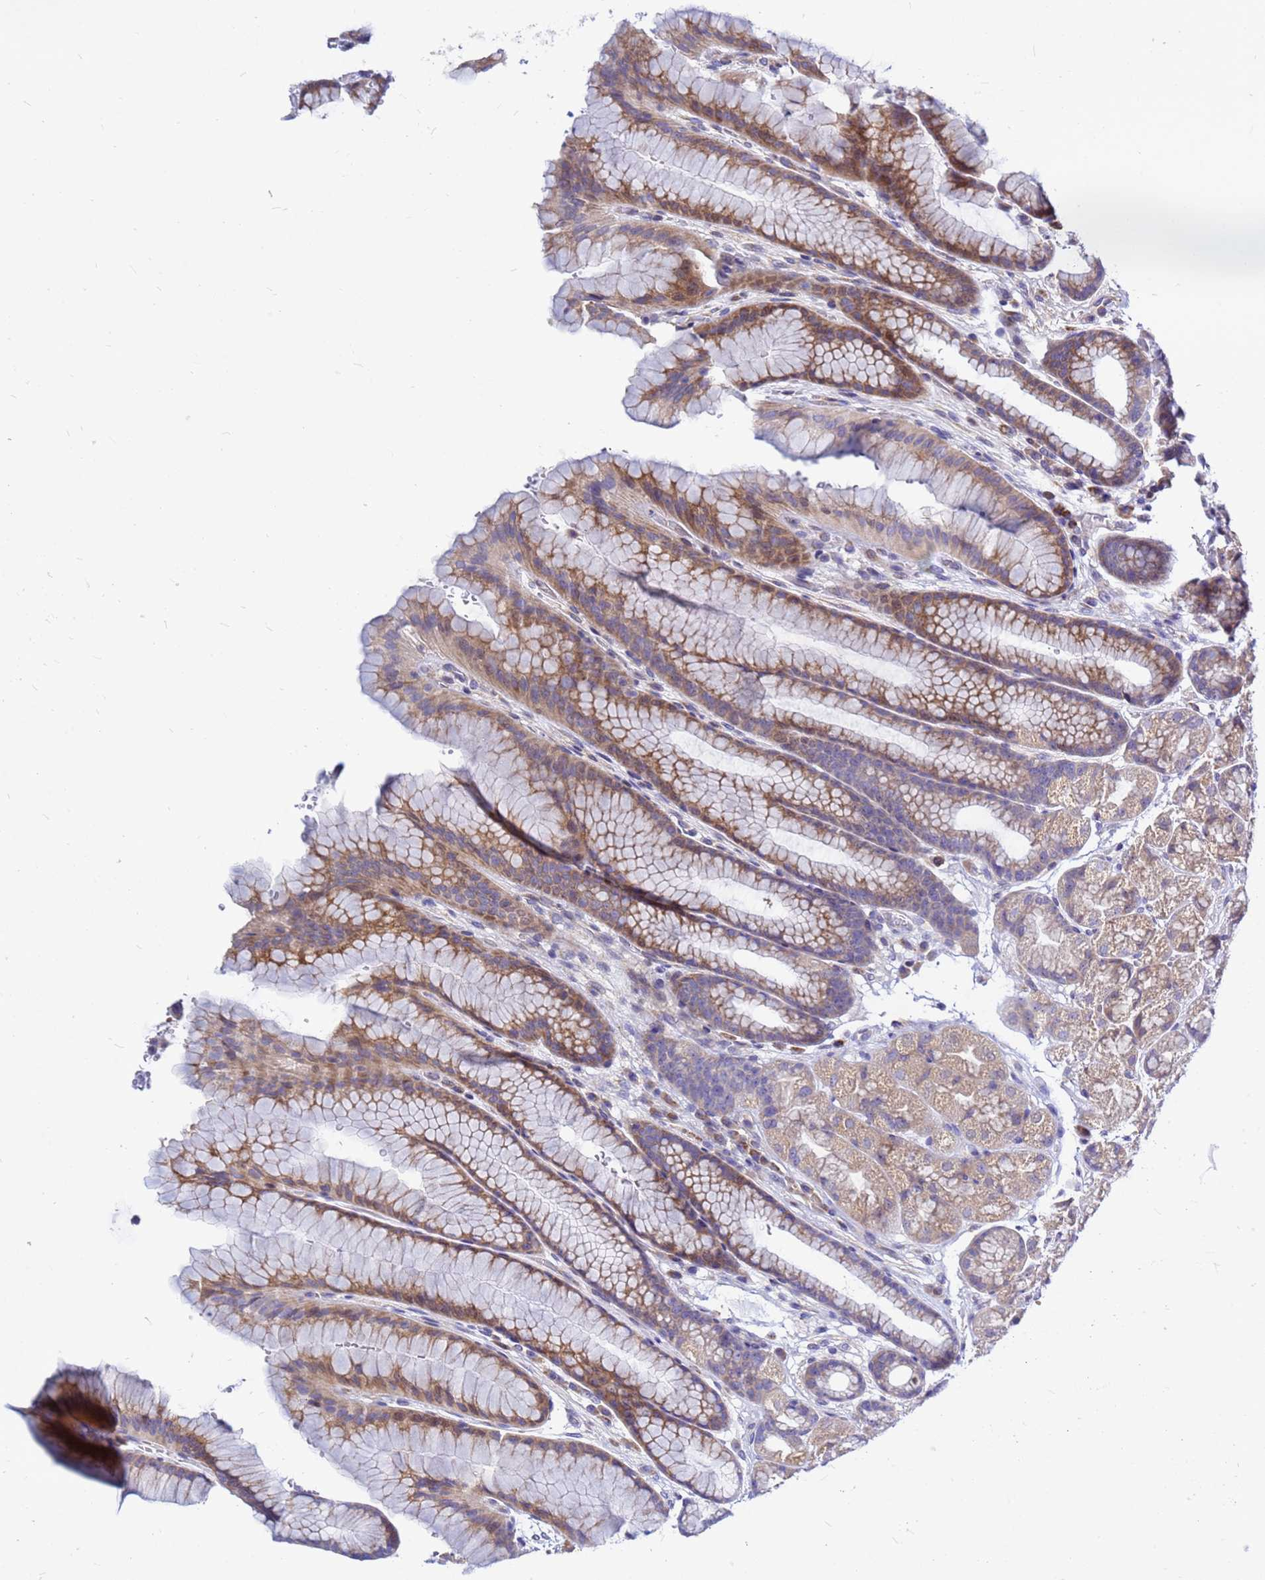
{"staining": {"intensity": "moderate", "quantity": ">75%", "location": "cytoplasmic/membranous"}, "tissue": "stomach", "cell_type": "Glandular cells", "image_type": "normal", "snomed": [{"axis": "morphology", "description": "Normal tissue, NOS"}, {"axis": "morphology", "description": "Adenocarcinoma, NOS"}, {"axis": "topography", "description": "Stomach"}], "caption": "Brown immunohistochemical staining in normal human stomach shows moderate cytoplasmic/membranous positivity in about >75% of glandular cells. (Brightfield microscopy of DAB IHC at high magnification).", "gene": "MOB2", "patient": {"sex": "male", "age": 57}}